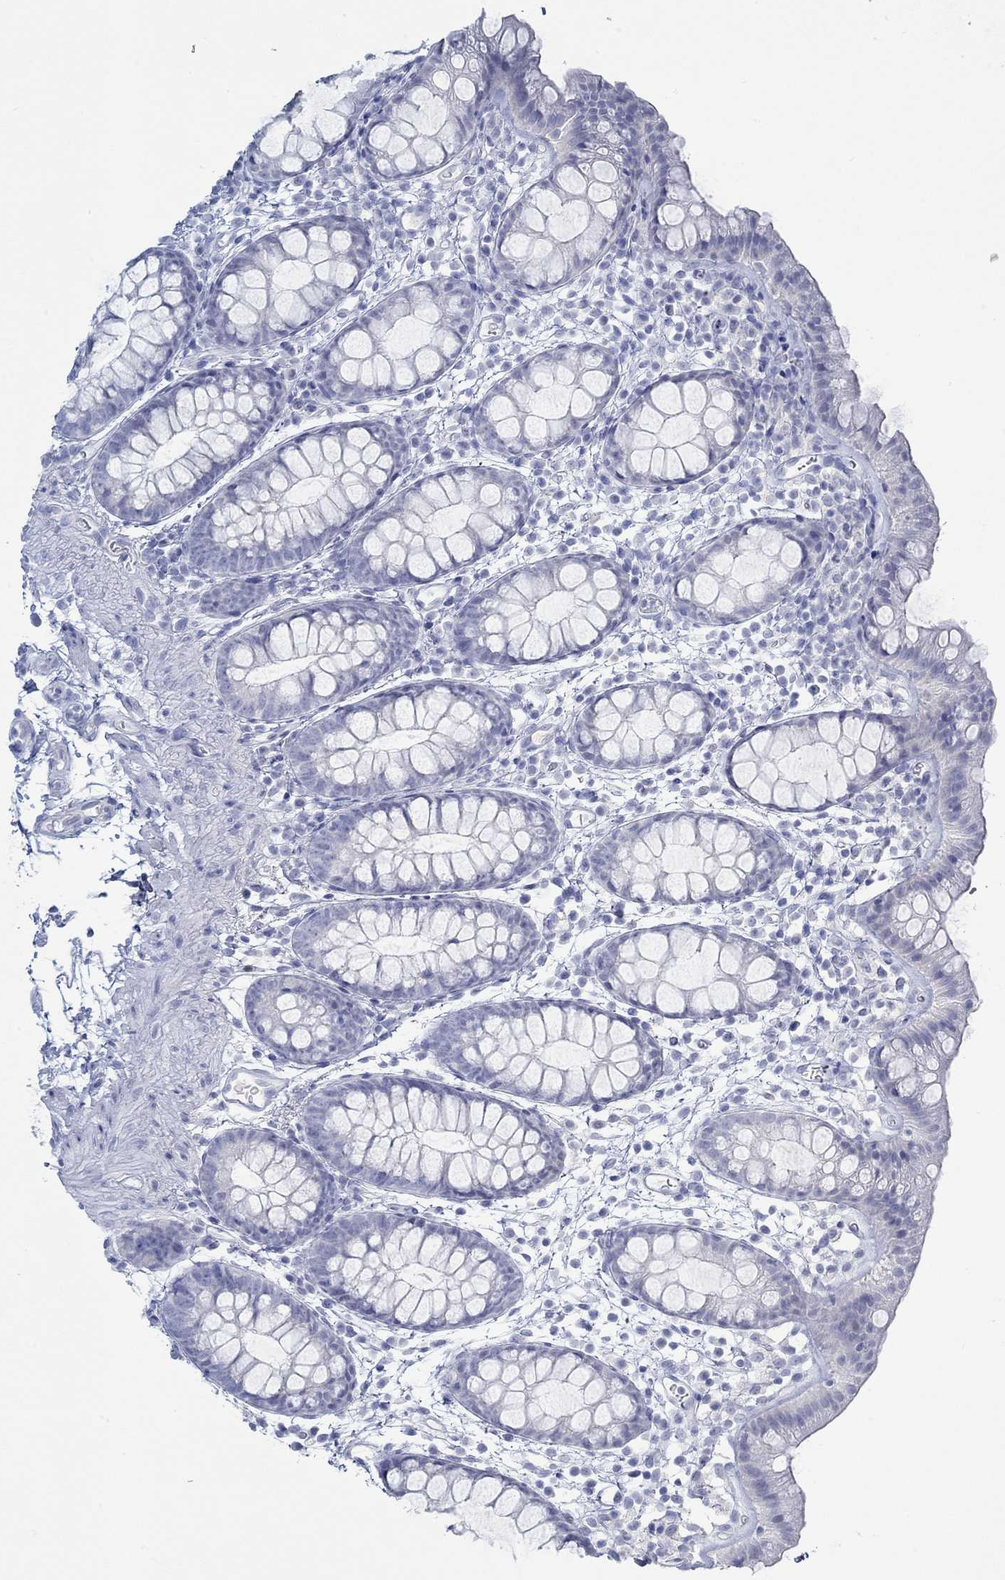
{"staining": {"intensity": "negative", "quantity": "none", "location": "none"}, "tissue": "rectum", "cell_type": "Glandular cells", "image_type": "normal", "snomed": [{"axis": "morphology", "description": "Normal tissue, NOS"}, {"axis": "topography", "description": "Rectum"}], "caption": "Glandular cells show no significant staining in unremarkable rectum. (Immunohistochemistry (ihc), brightfield microscopy, high magnification).", "gene": "PAX9", "patient": {"sex": "male", "age": 57}}